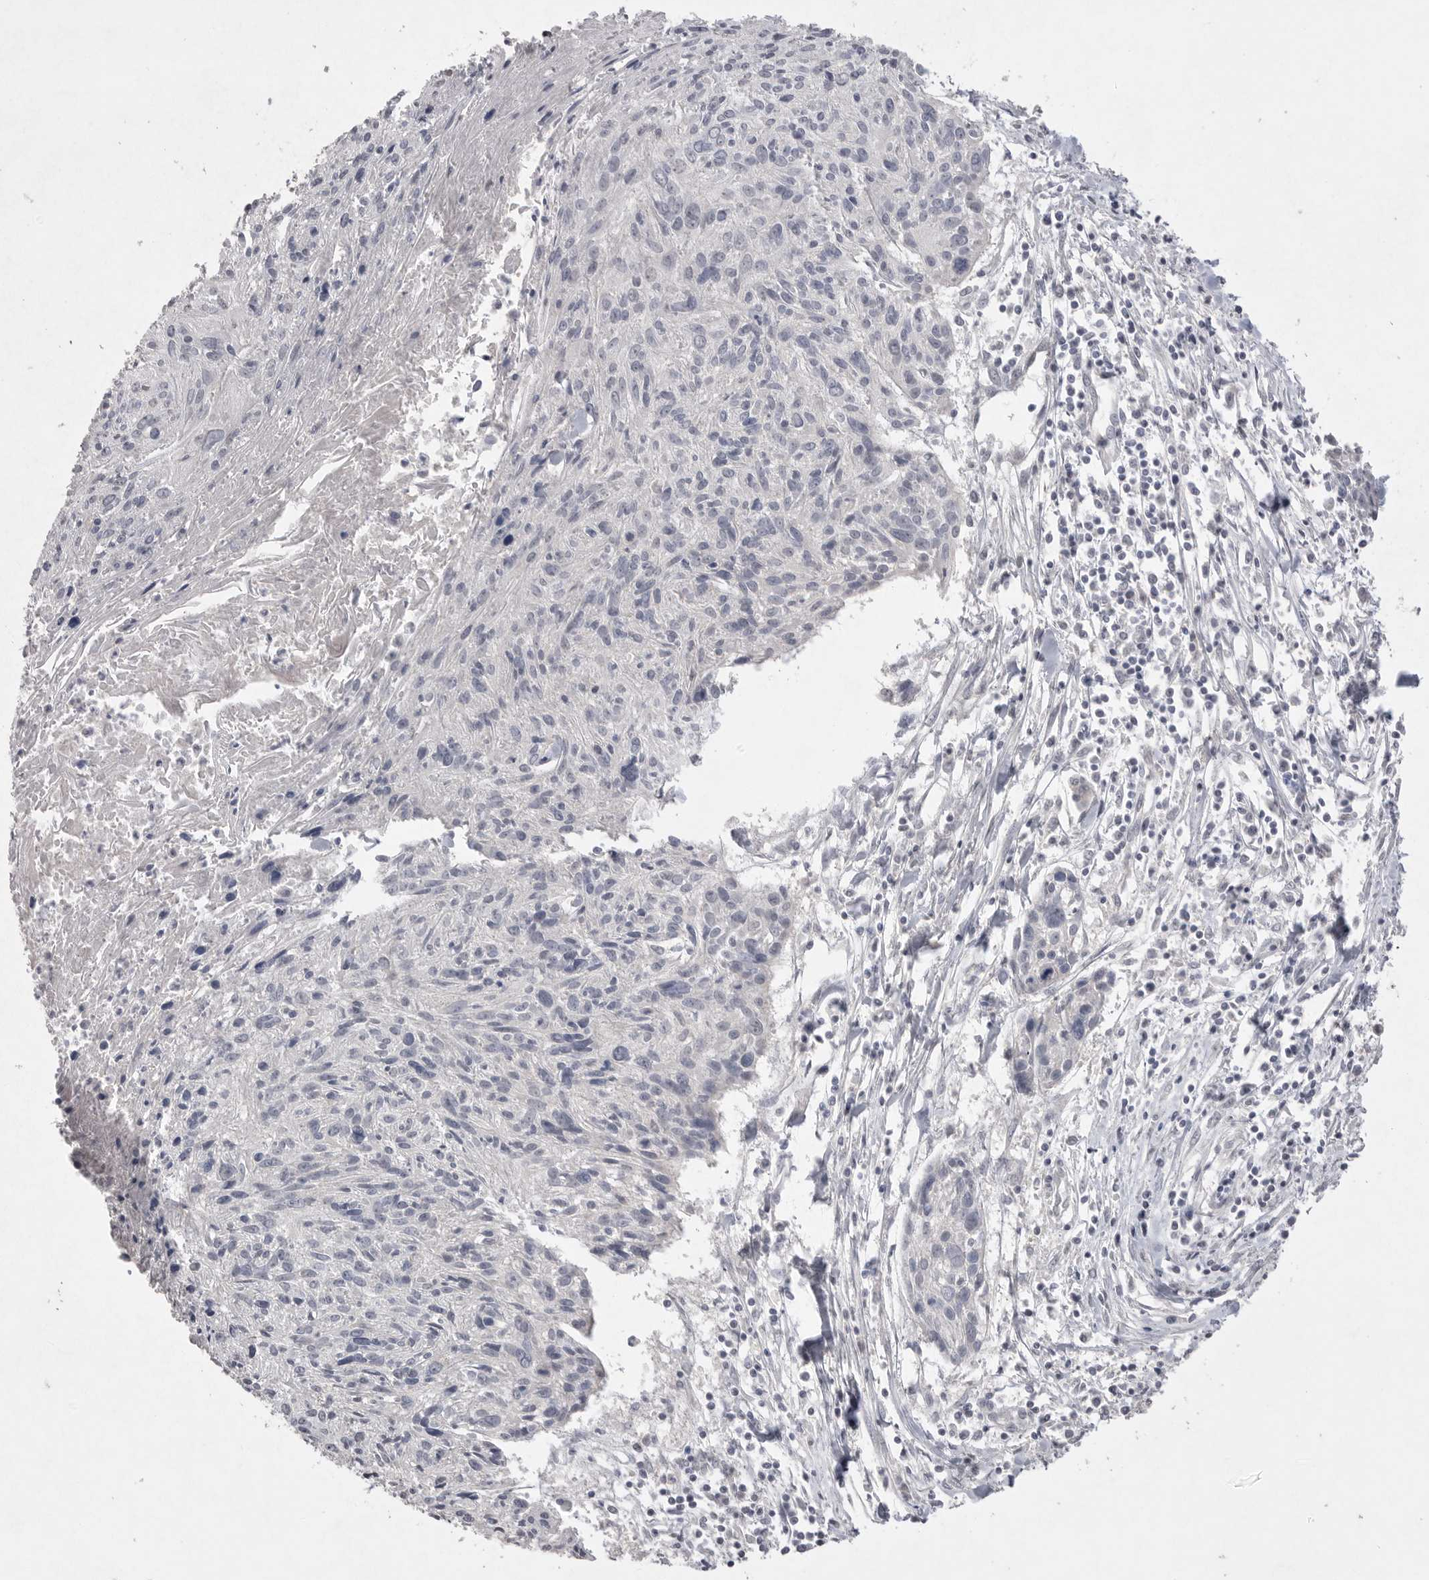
{"staining": {"intensity": "negative", "quantity": "none", "location": "none"}, "tissue": "cervical cancer", "cell_type": "Tumor cells", "image_type": "cancer", "snomed": [{"axis": "morphology", "description": "Squamous cell carcinoma, NOS"}, {"axis": "topography", "description": "Cervix"}], "caption": "This is an immunohistochemistry (IHC) micrograph of squamous cell carcinoma (cervical). There is no expression in tumor cells.", "gene": "VANGL2", "patient": {"sex": "female", "age": 51}}